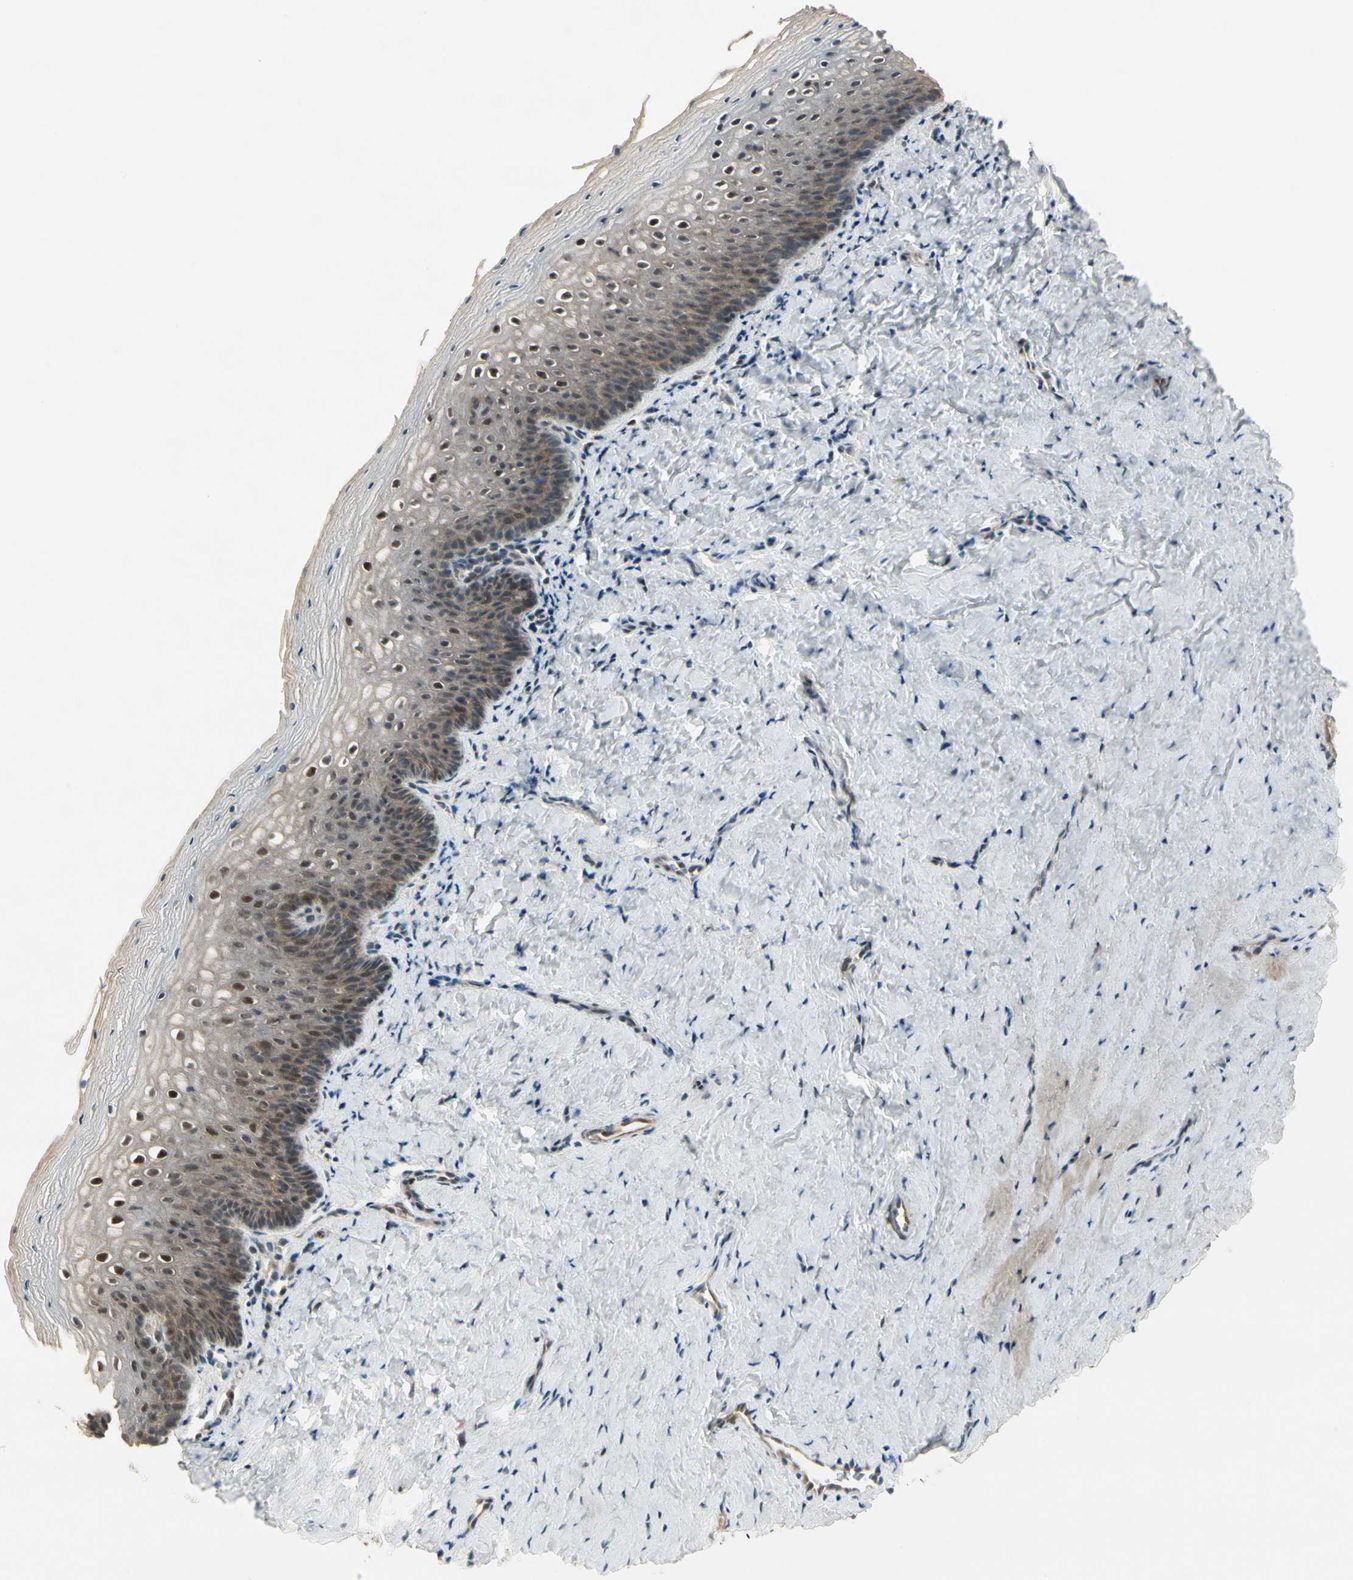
{"staining": {"intensity": "moderate", "quantity": ">75%", "location": "cytoplasmic/membranous,nuclear"}, "tissue": "vagina", "cell_type": "Squamous epithelial cells", "image_type": "normal", "snomed": [{"axis": "morphology", "description": "Normal tissue, NOS"}, {"axis": "topography", "description": "Vagina"}], "caption": "Benign vagina exhibits moderate cytoplasmic/membranous,nuclear staining in approximately >75% of squamous epithelial cells The protein is stained brown, and the nuclei are stained in blue (DAB (3,3'-diaminobenzidine) IHC with brightfield microscopy, high magnification)..", "gene": "CDK11A", "patient": {"sex": "female", "age": 46}}